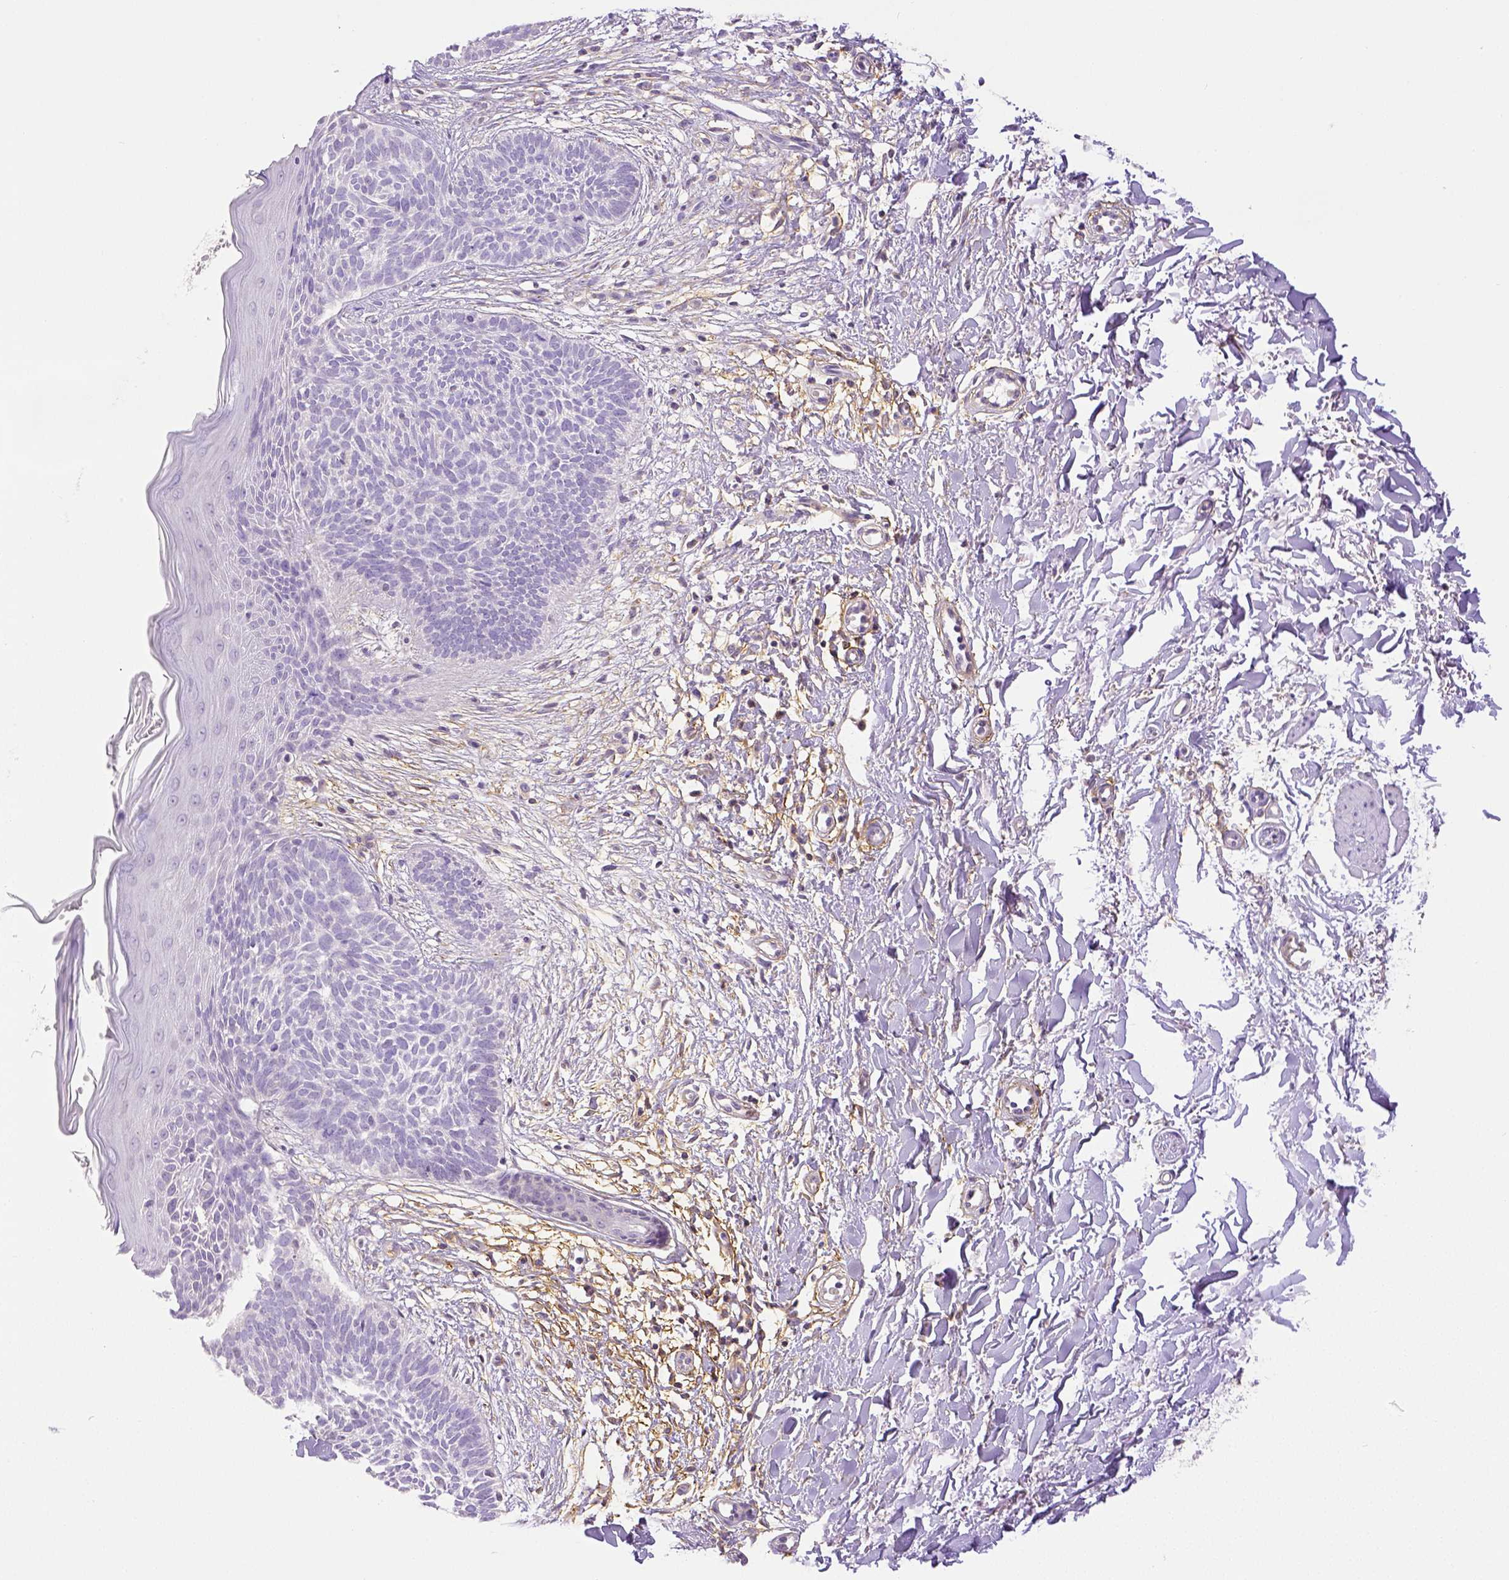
{"staining": {"intensity": "negative", "quantity": "none", "location": "none"}, "tissue": "skin cancer", "cell_type": "Tumor cells", "image_type": "cancer", "snomed": [{"axis": "morphology", "description": "Basal cell carcinoma"}, {"axis": "topography", "description": "Skin"}], "caption": "Immunohistochemistry (IHC) photomicrograph of neoplastic tissue: human basal cell carcinoma (skin) stained with DAB shows no significant protein staining in tumor cells.", "gene": "THY1", "patient": {"sex": "female", "age": 84}}